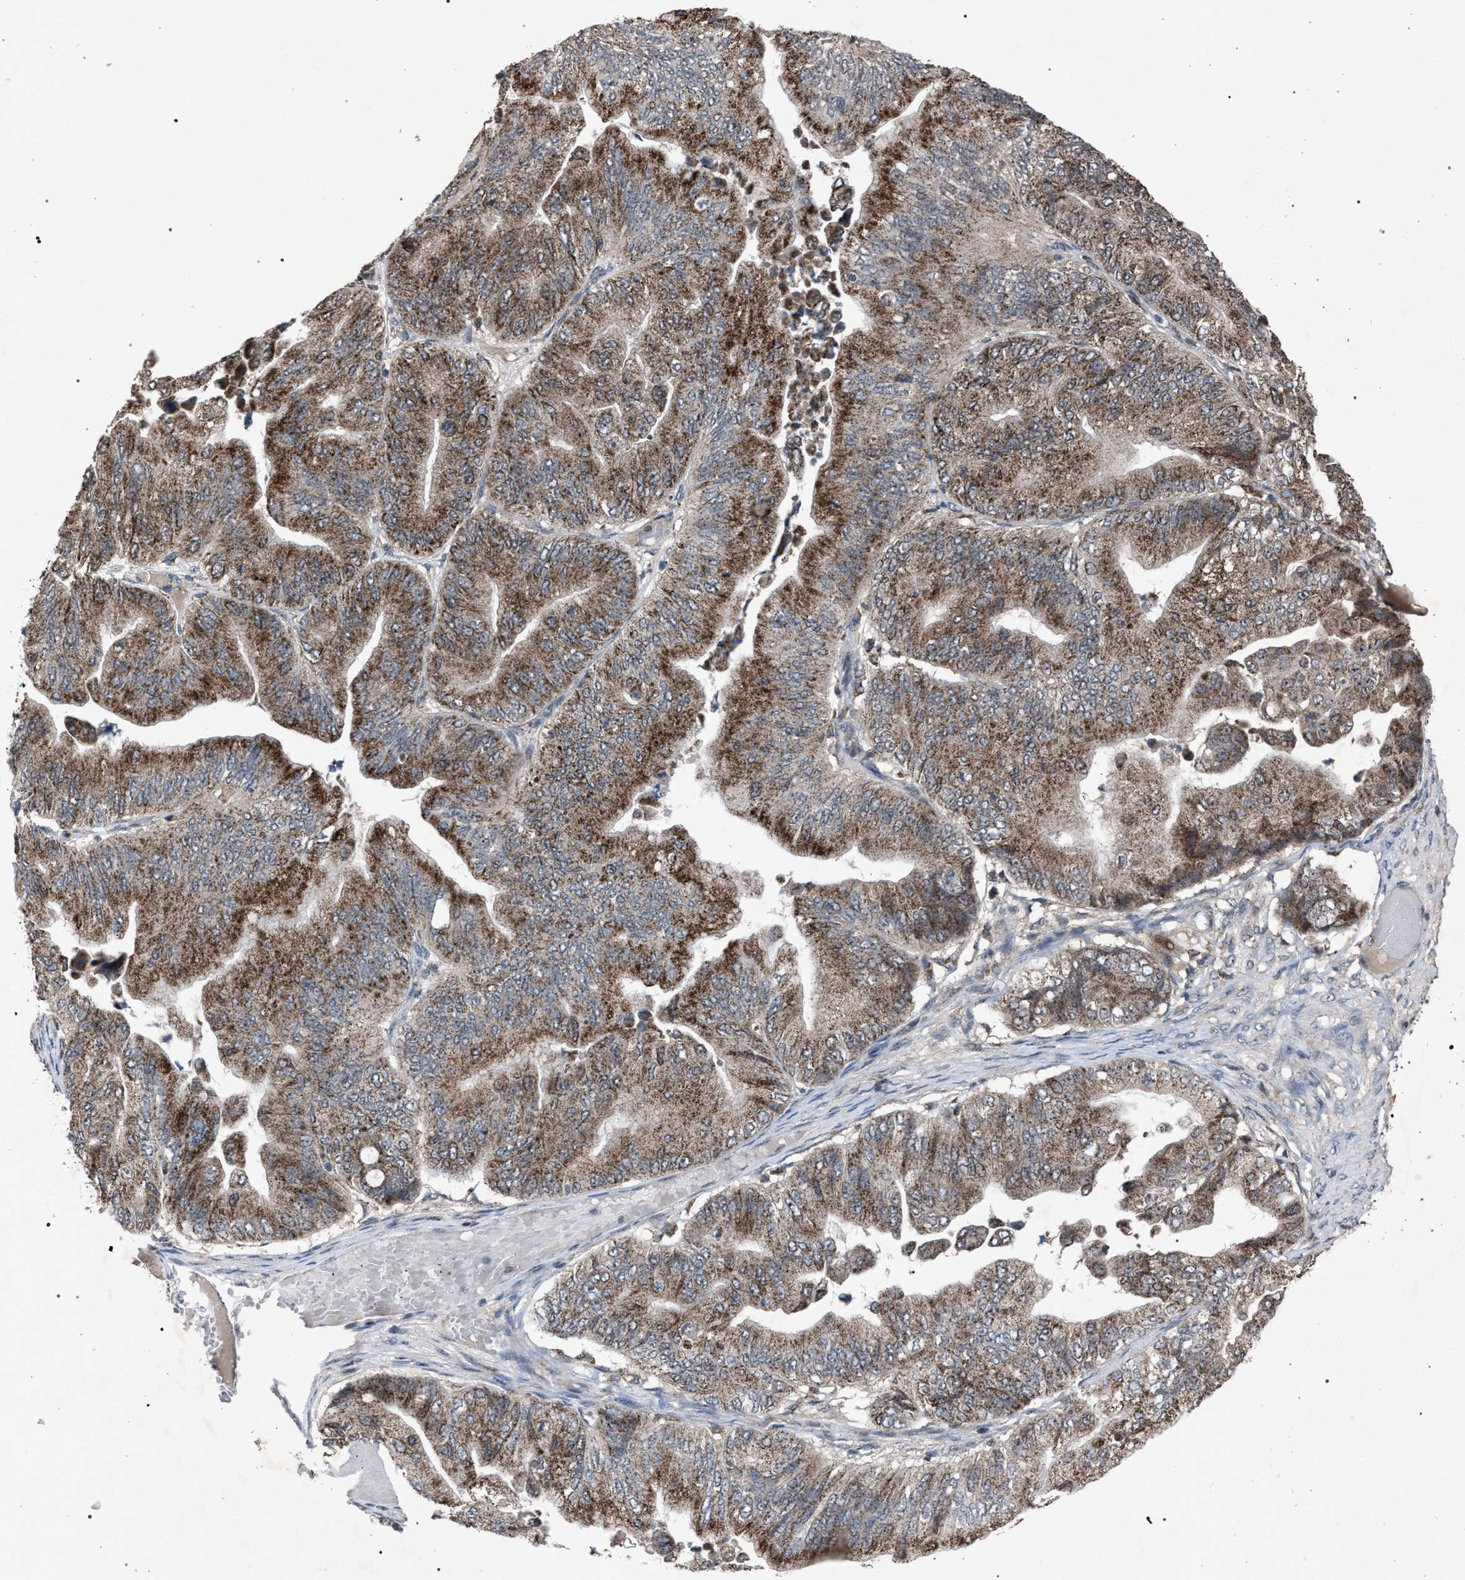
{"staining": {"intensity": "moderate", "quantity": ">75%", "location": "cytoplasmic/membranous"}, "tissue": "ovarian cancer", "cell_type": "Tumor cells", "image_type": "cancer", "snomed": [{"axis": "morphology", "description": "Cystadenocarcinoma, mucinous, NOS"}, {"axis": "topography", "description": "Ovary"}], "caption": "A medium amount of moderate cytoplasmic/membranous positivity is identified in approximately >75% of tumor cells in ovarian cancer (mucinous cystadenocarcinoma) tissue.", "gene": "HSD17B4", "patient": {"sex": "female", "age": 61}}